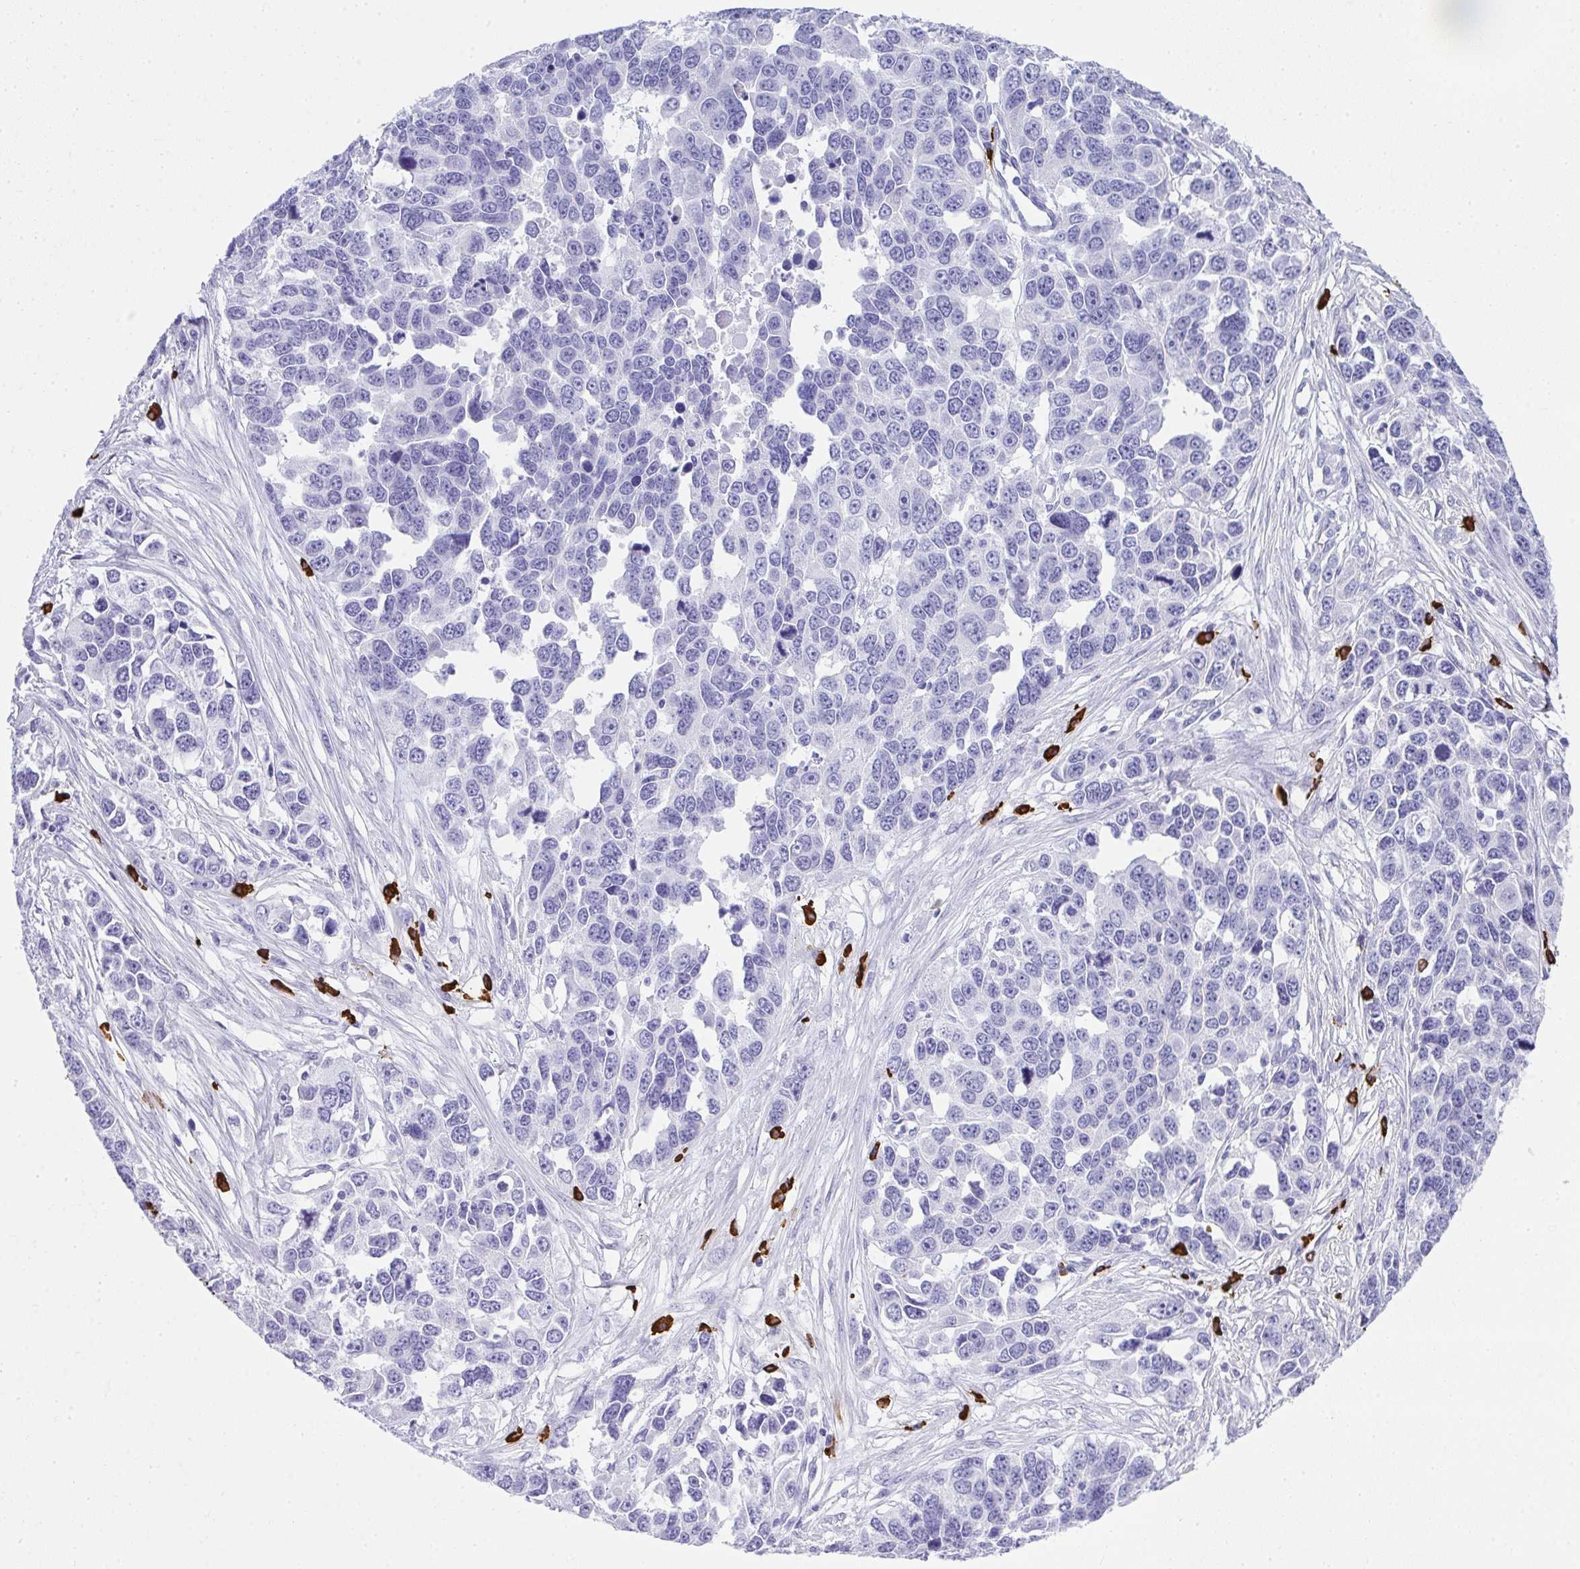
{"staining": {"intensity": "negative", "quantity": "none", "location": "none"}, "tissue": "ovarian cancer", "cell_type": "Tumor cells", "image_type": "cancer", "snomed": [{"axis": "morphology", "description": "Cystadenocarcinoma, serous, NOS"}, {"axis": "topography", "description": "Ovary"}], "caption": "Micrograph shows no significant protein expression in tumor cells of ovarian cancer (serous cystadenocarcinoma).", "gene": "CDADC1", "patient": {"sex": "female", "age": 76}}